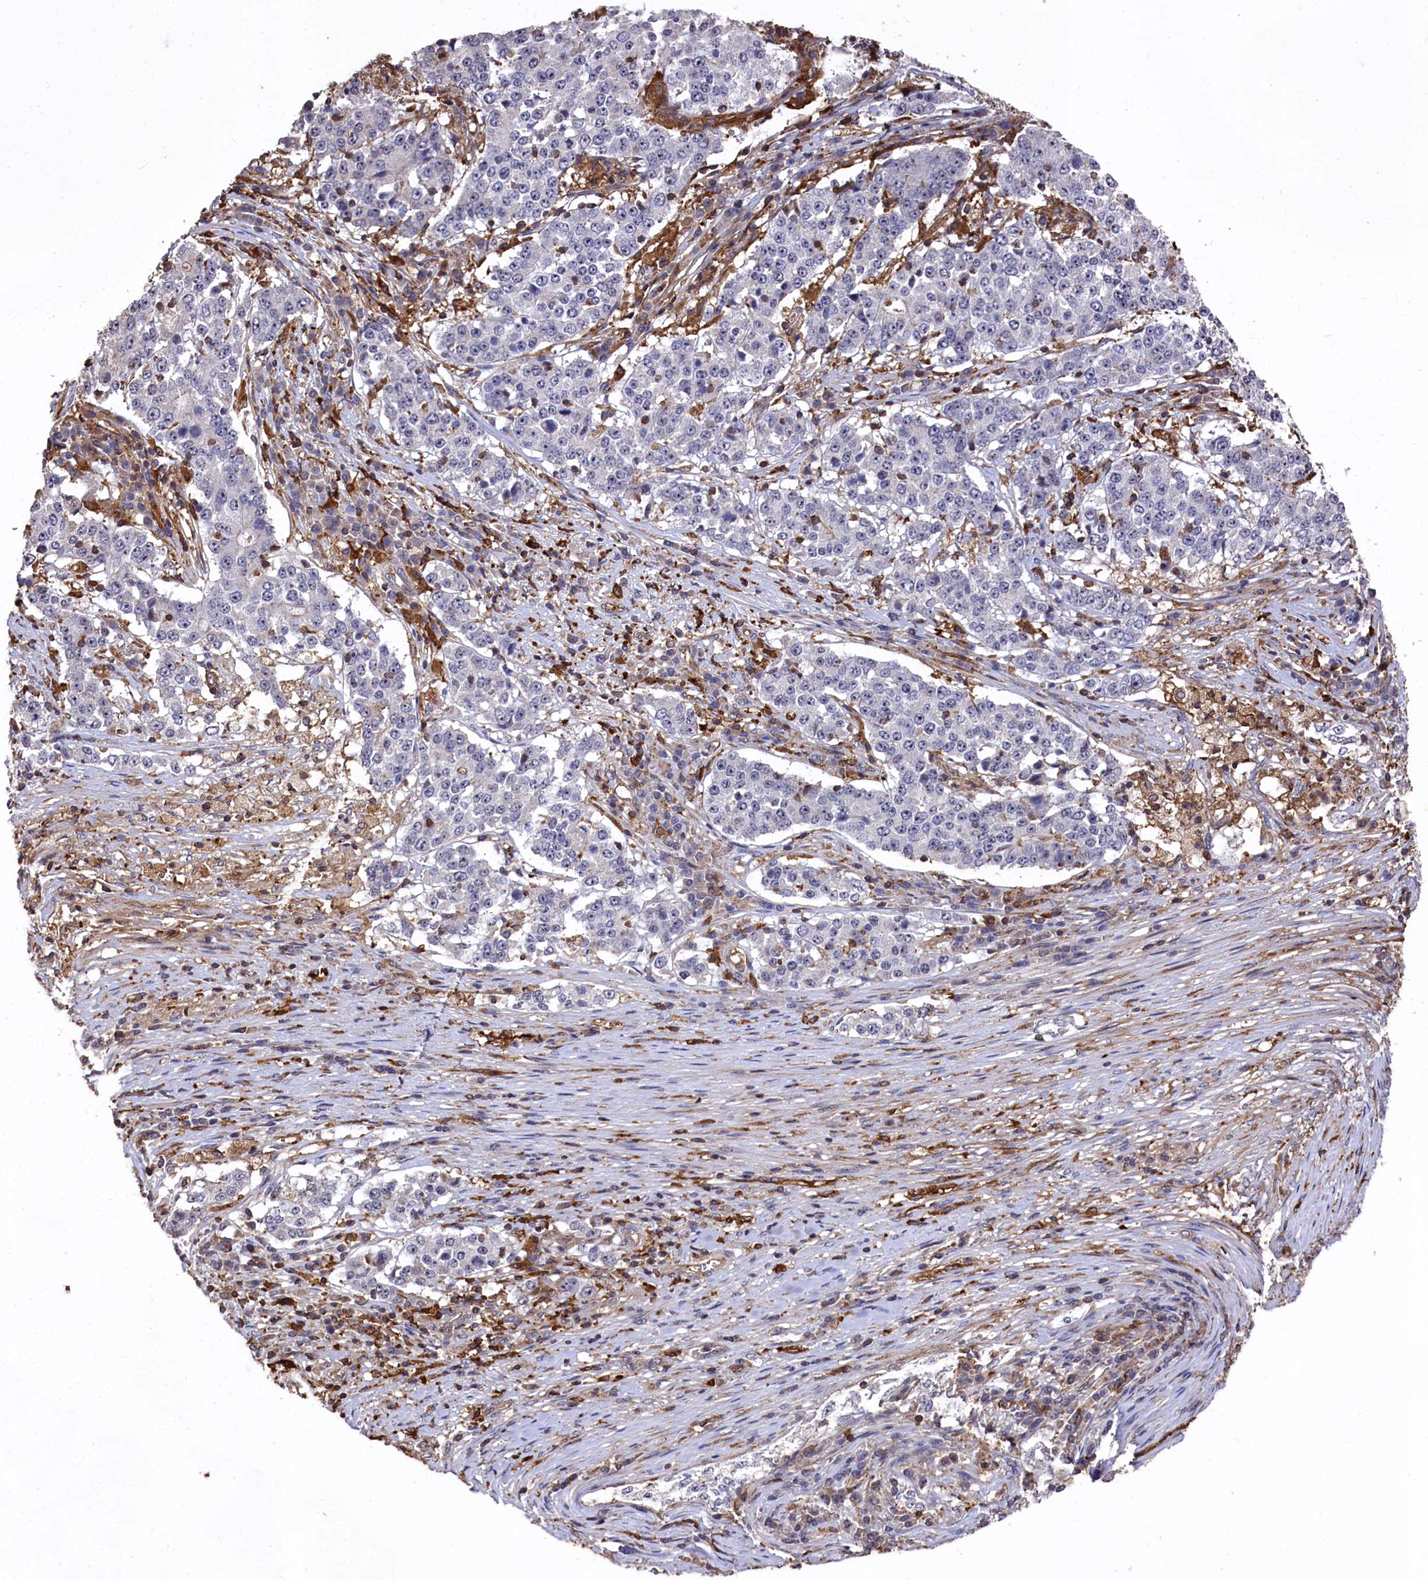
{"staining": {"intensity": "negative", "quantity": "none", "location": "none"}, "tissue": "stomach cancer", "cell_type": "Tumor cells", "image_type": "cancer", "snomed": [{"axis": "morphology", "description": "Adenocarcinoma, NOS"}, {"axis": "topography", "description": "Stomach"}], "caption": "IHC micrograph of stomach cancer stained for a protein (brown), which displays no expression in tumor cells.", "gene": "PLEKHO2", "patient": {"sex": "male", "age": 59}}